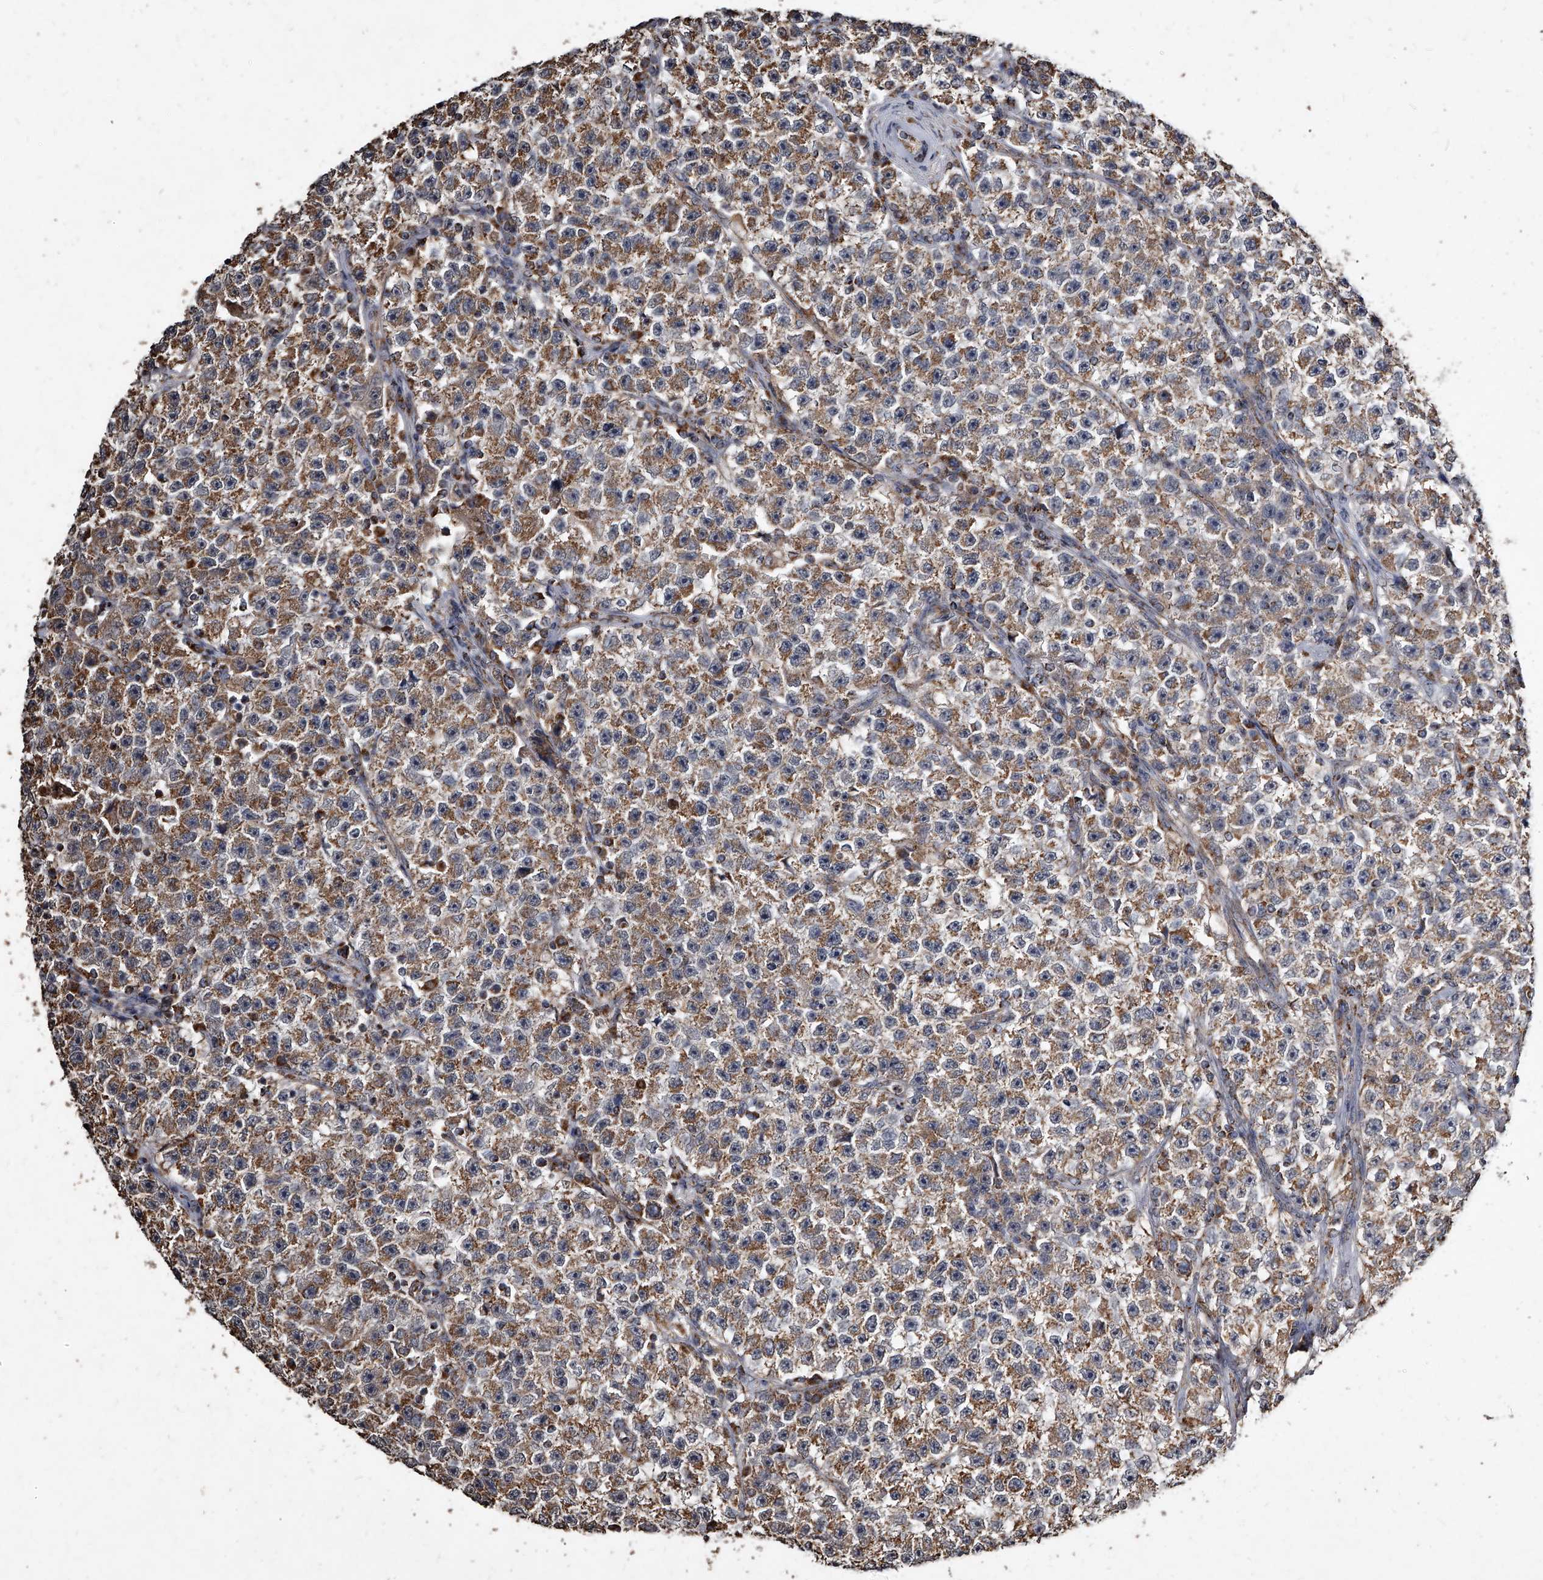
{"staining": {"intensity": "moderate", "quantity": ">75%", "location": "cytoplasmic/membranous"}, "tissue": "testis cancer", "cell_type": "Tumor cells", "image_type": "cancer", "snomed": [{"axis": "morphology", "description": "Seminoma, NOS"}, {"axis": "topography", "description": "Testis"}], "caption": "Testis cancer stained with immunohistochemistry demonstrates moderate cytoplasmic/membranous staining in about >75% of tumor cells. The staining was performed using DAB, with brown indicating positive protein expression. Nuclei are stained blue with hematoxylin.", "gene": "GPR183", "patient": {"sex": "male", "age": 22}}